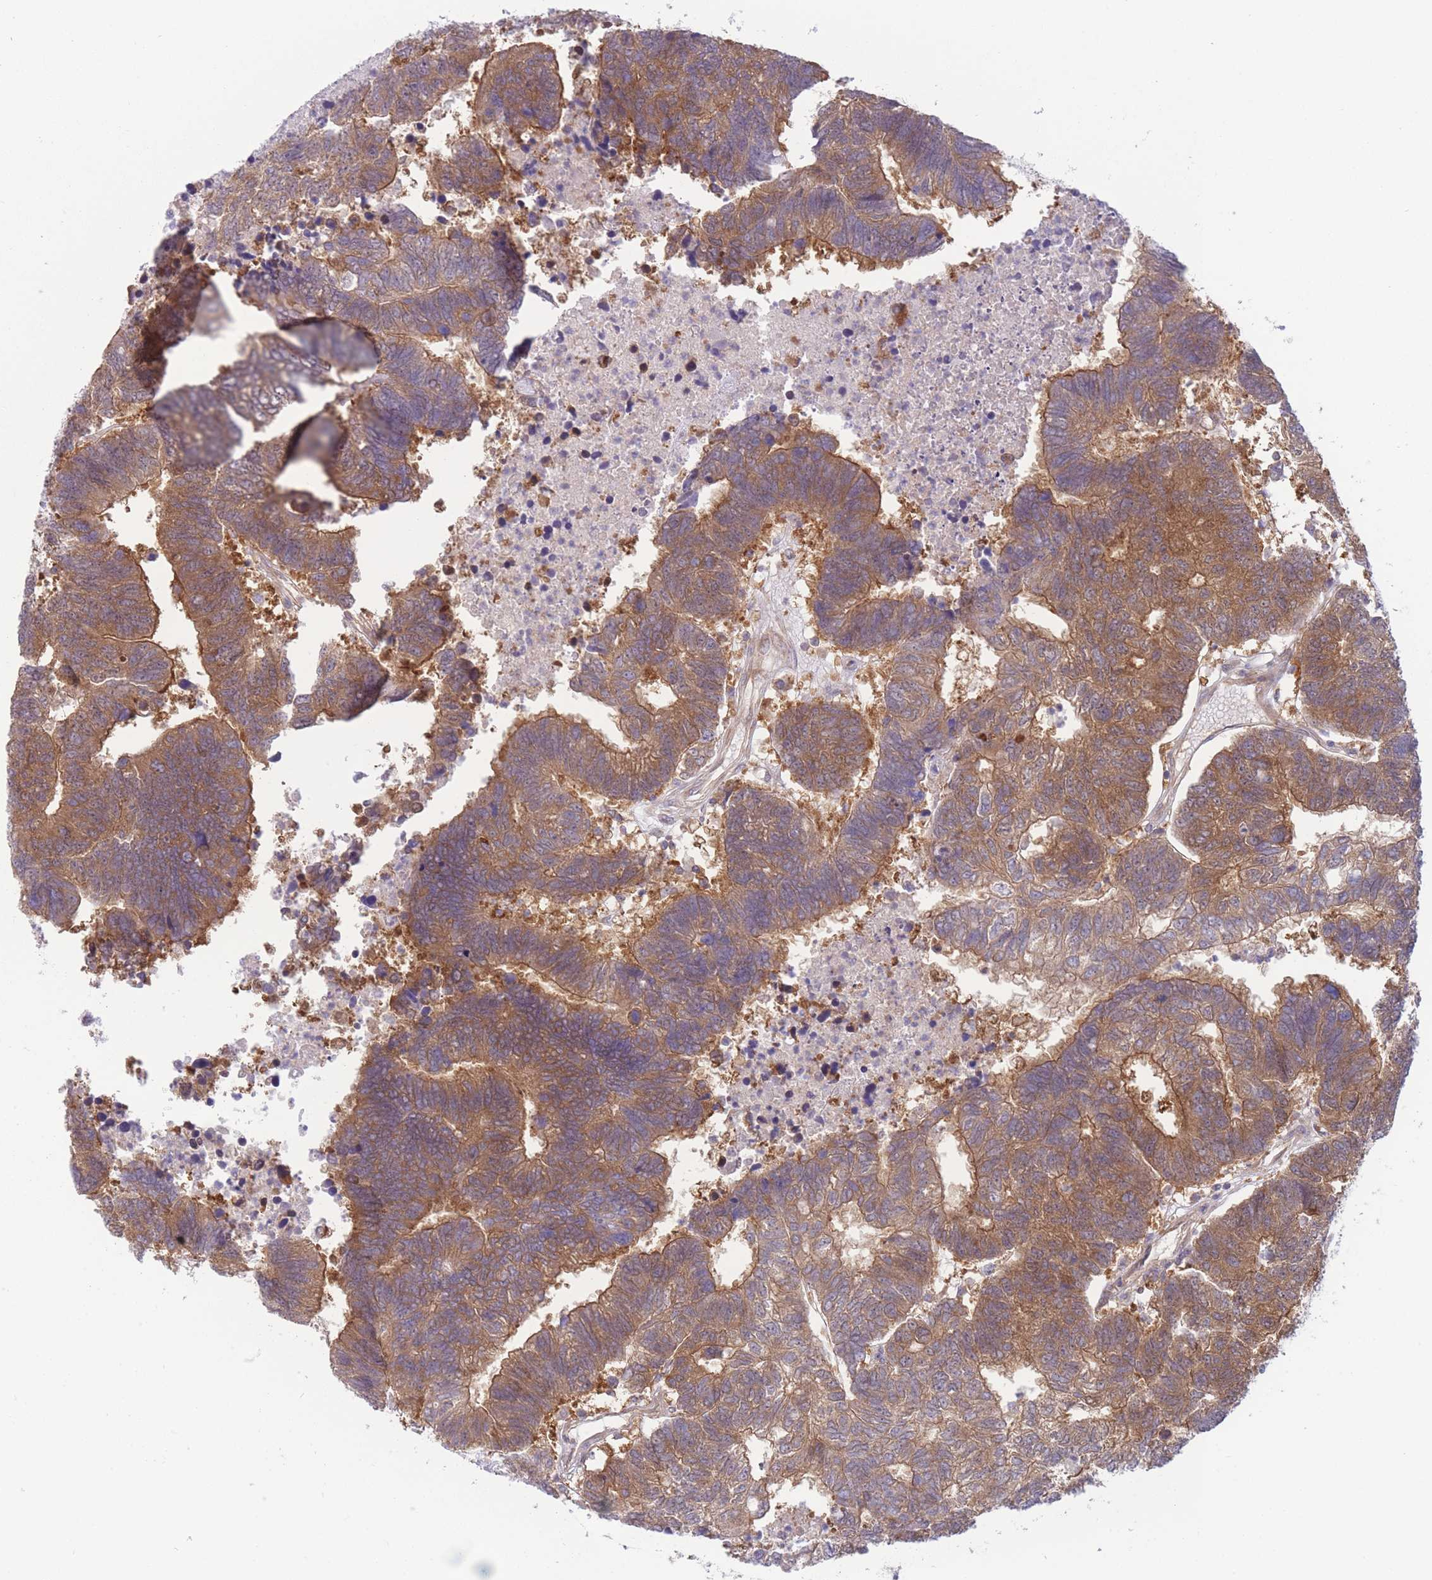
{"staining": {"intensity": "moderate", "quantity": ">75%", "location": "cytoplasmic/membranous"}, "tissue": "colorectal cancer", "cell_type": "Tumor cells", "image_type": "cancer", "snomed": [{"axis": "morphology", "description": "Adenocarcinoma, NOS"}, {"axis": "topography", "description": "Colon"}], "caption": "A brown stain labels moderate cytoplasmic/membranous positivity of a protein in human adenocarcinoma (colorectal) tumor cells. Nuclei are stained in blue.", "gene": "PFDN6", "patient": {"sex": "female", "age": 48}}